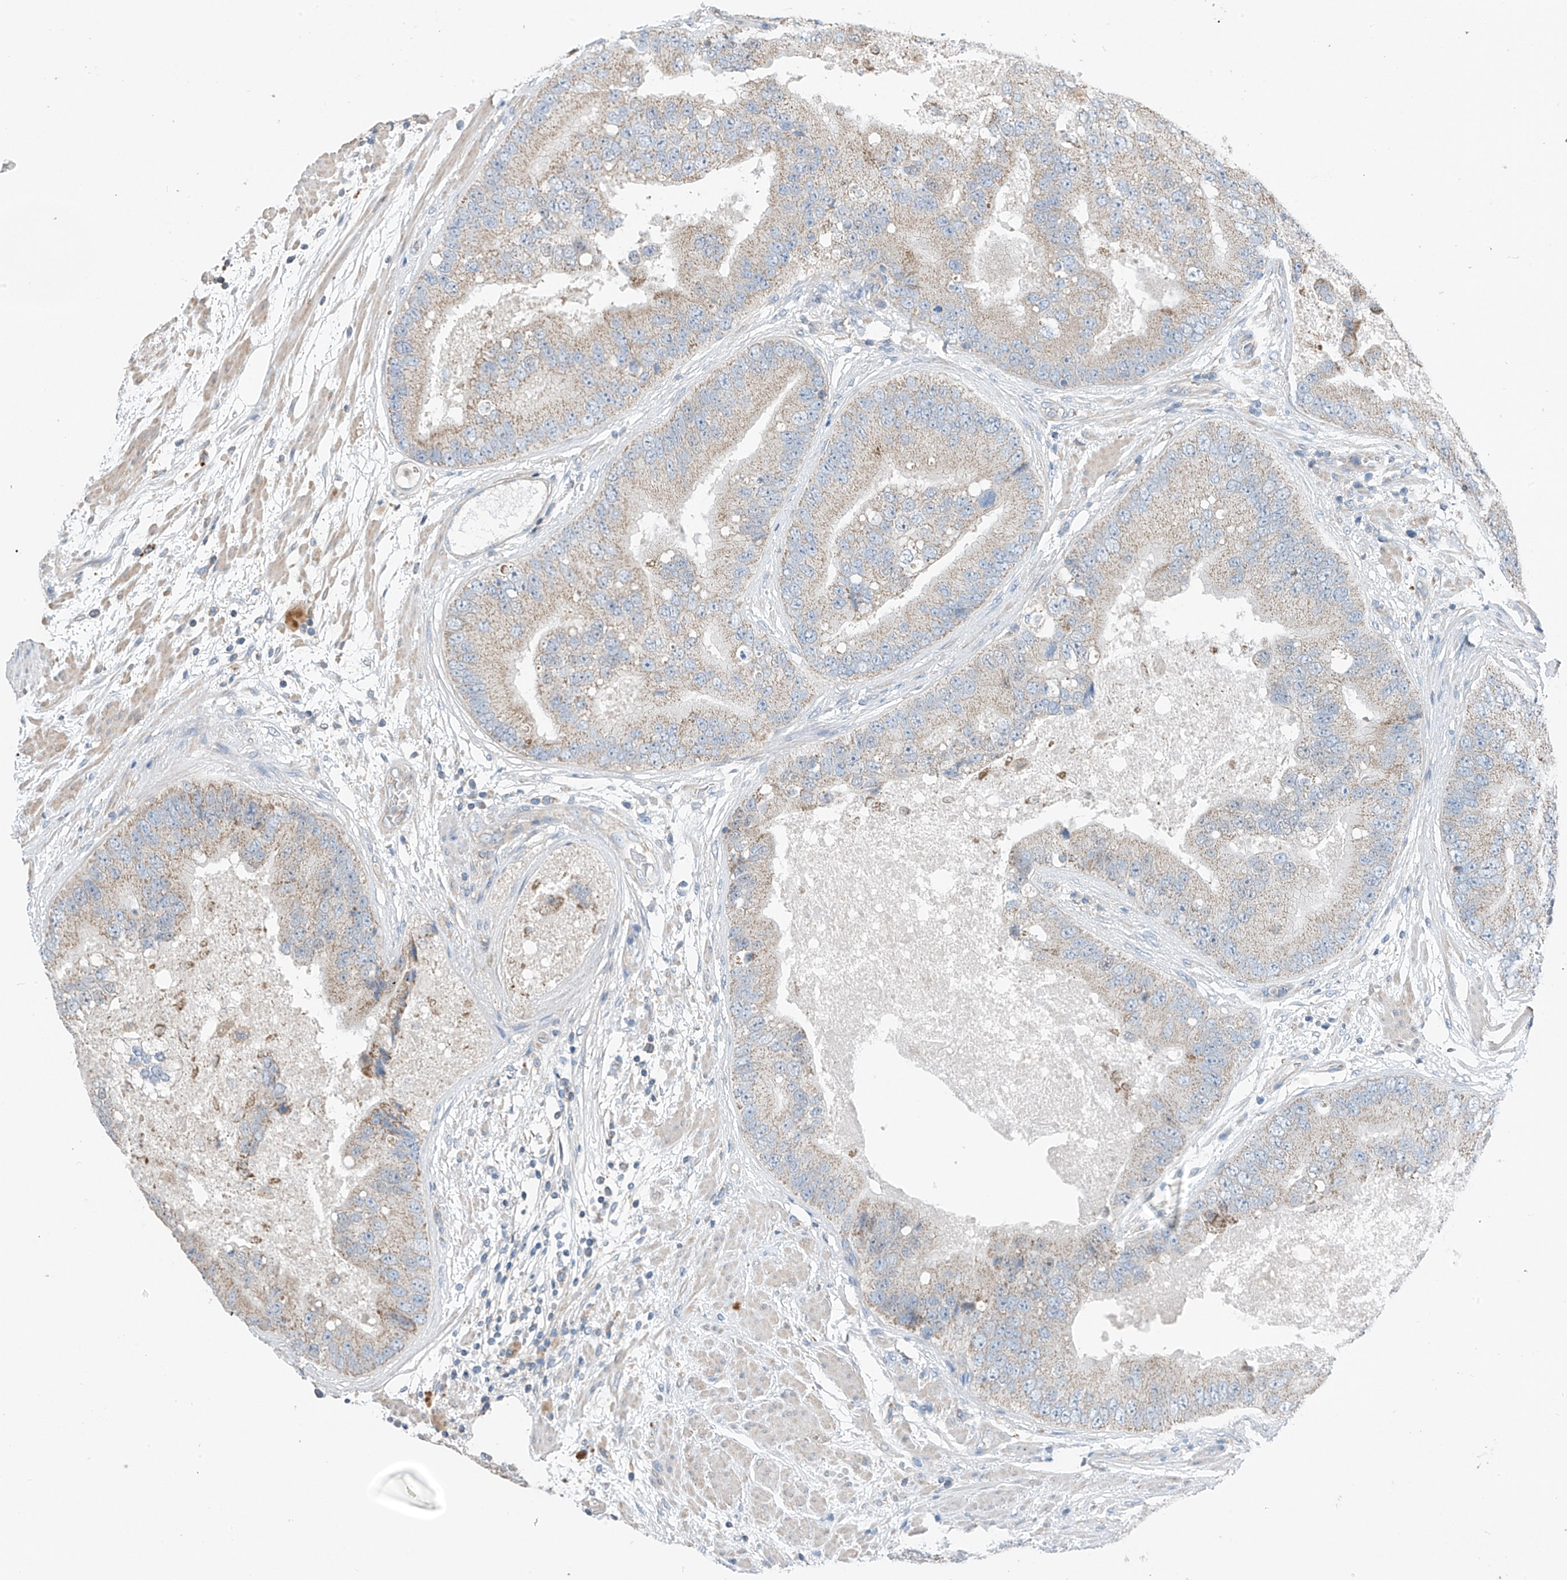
{"staining": {"intensity": "weak", "quantity": "<25%", "location": "cytoplasmic/membranous"}, "tissue": "prostate cancer", "cell_type": "Tumor cells", "image_type": "cancer", "snomed": [{"axis": "morphology", "description": "Adenocarcinoma, High grade"}, {"axis": "topography", "description": "Prostate"}], "caption": "High power microscopy histopathology image of an immunohistochemistry photomicrograph of prostate cancer, revealing no significant positivity in tumor cells.", "gene": "SYN3", "patient": {"sex": "male", "age": 70}}